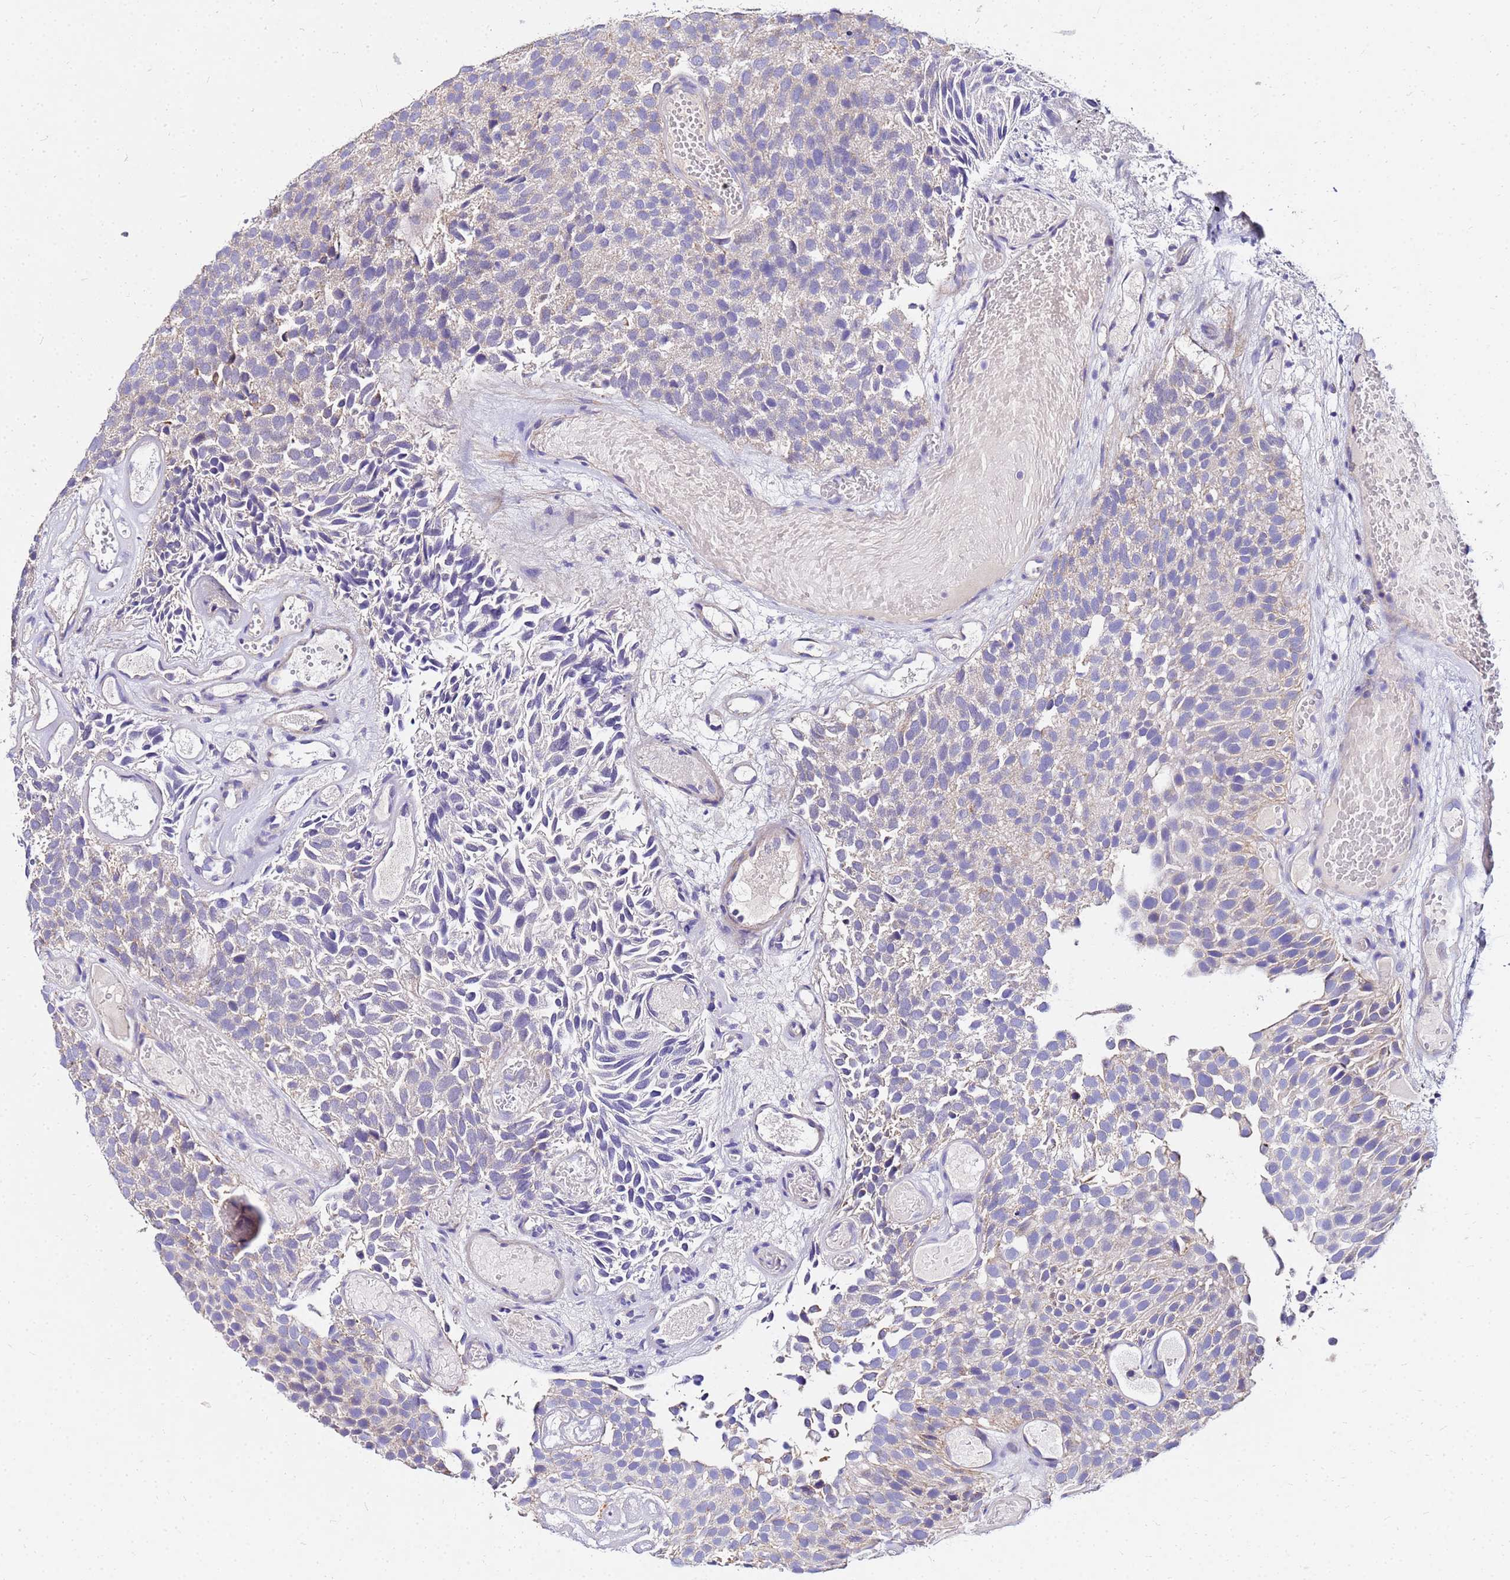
{"staining": {"intensity": "negative", "quantity": "none", "location": "none"}, "tissue": "urothelial cancer", "cell_type": "Tumor cells", "image_type": "cancer", "snomed": [{"axis": "morphology", "description": "Urothelial carcinoma, Low grade"}, {"axis": "topography", "description": "Urinary bladder"}], "caption": "Immunohistochemistry (IHC) image of low-grade urothelial carcinoma stained for a protein (brown), which displays no positivity in tumor cells.", "gene": "COX14", "patient": {"sex": "male", "age": 89}}